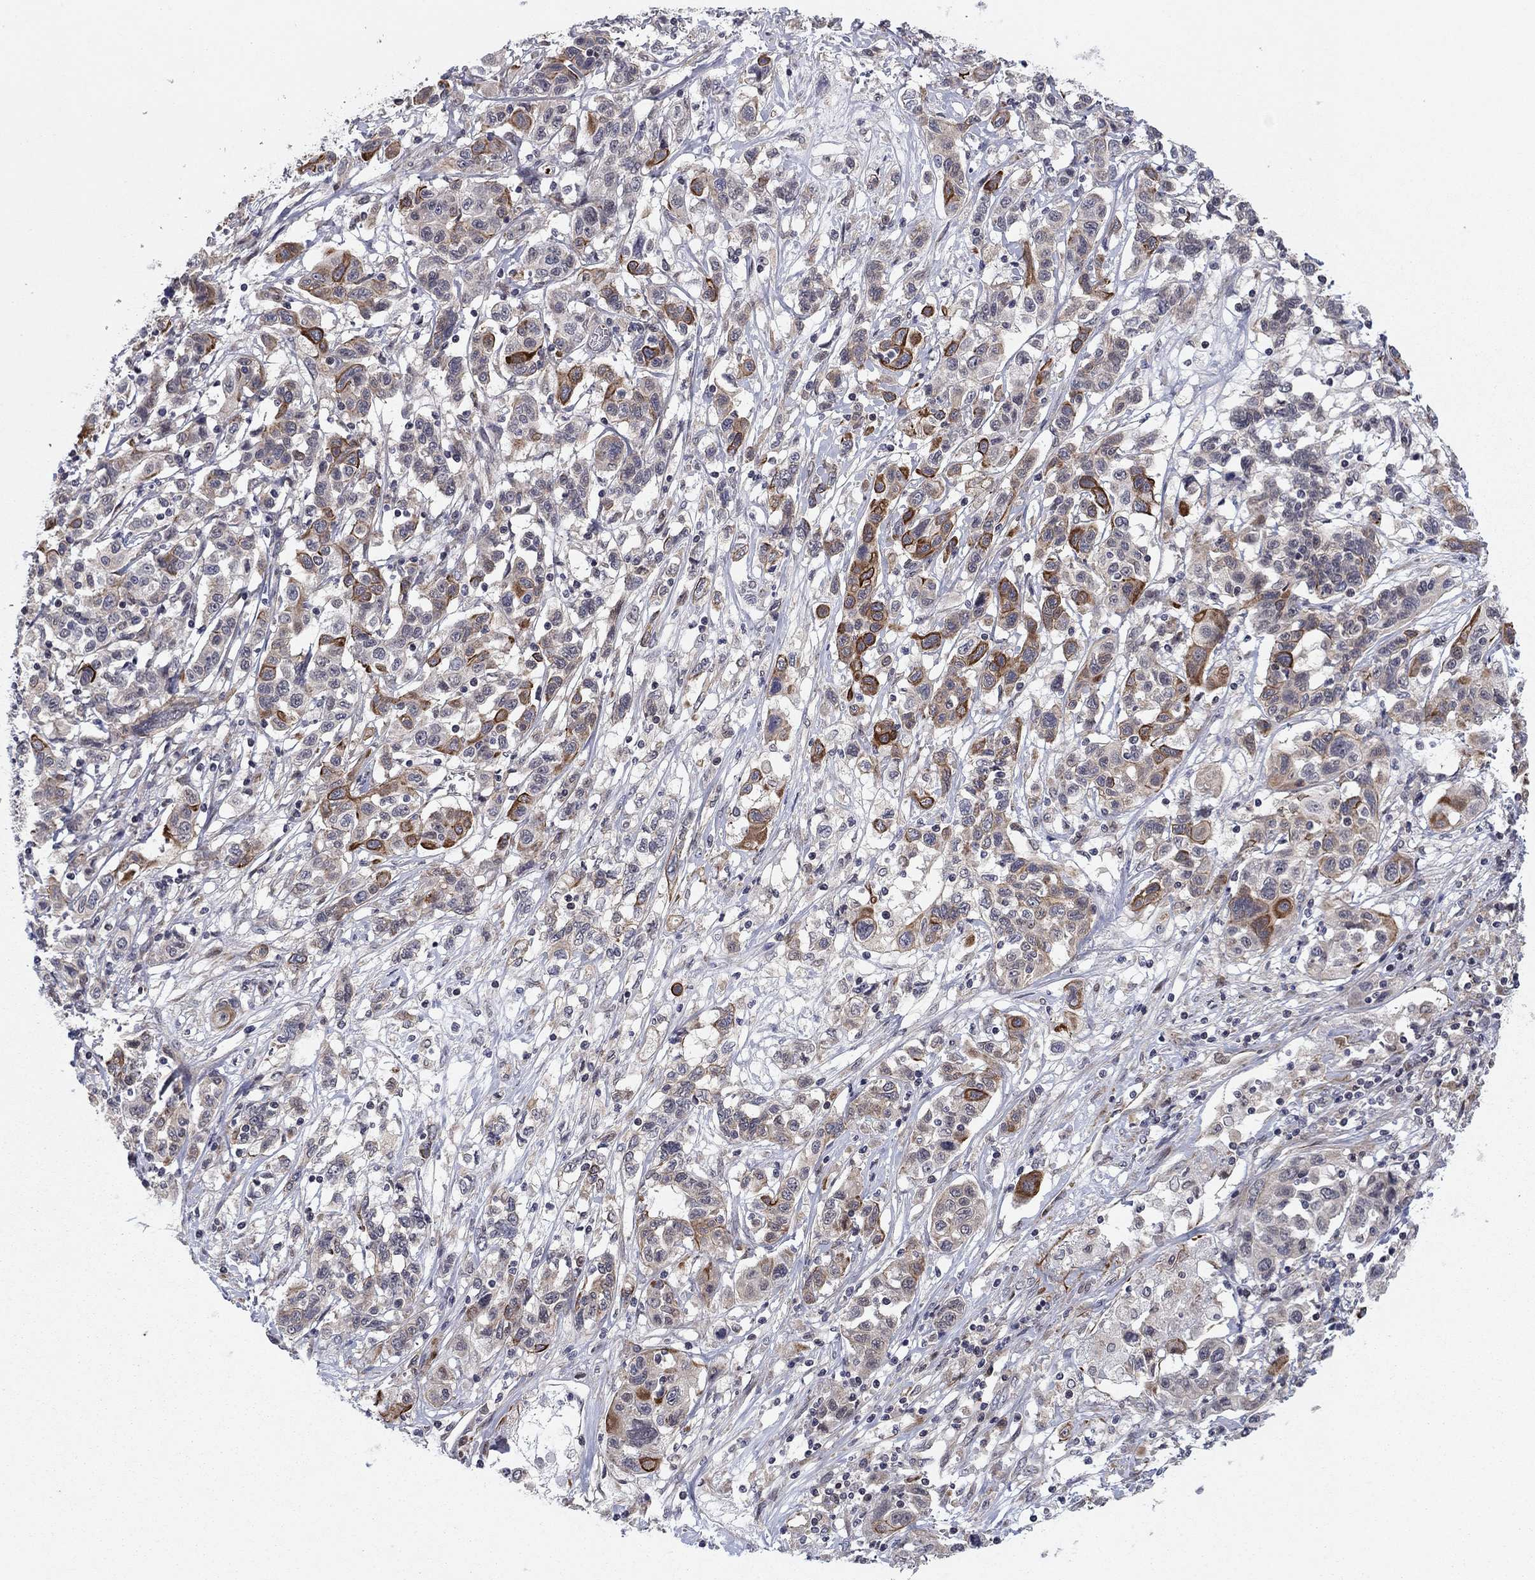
{"staining": {"intensity": "strong", "quantity": "25%-75%", "location": "cytoplasmic/membranous"}, "tissue": "liver cancer", "cell_type": "Tumor cells", "image_type": "cancer", "snomed": [{"axis": "morphology", "description": "Adenocarcinoma, NOS"}, {"axis": "morphology", "description": "Cholangiocarcinoma"}, {"axis": "topography", "description": "Liver"}], "caption": "IHC micrograph of neoplastic tissue: human adenocarcinoma (liver) stained using IHC shows high levels of strong protein expression localized specifically in the cytoplasmic/membranous of tumor cells, appearing as a cytoplasmic/membranous brown color.", "gene": "BCL11A", "patient": {"sex": "male", "age": 64}}